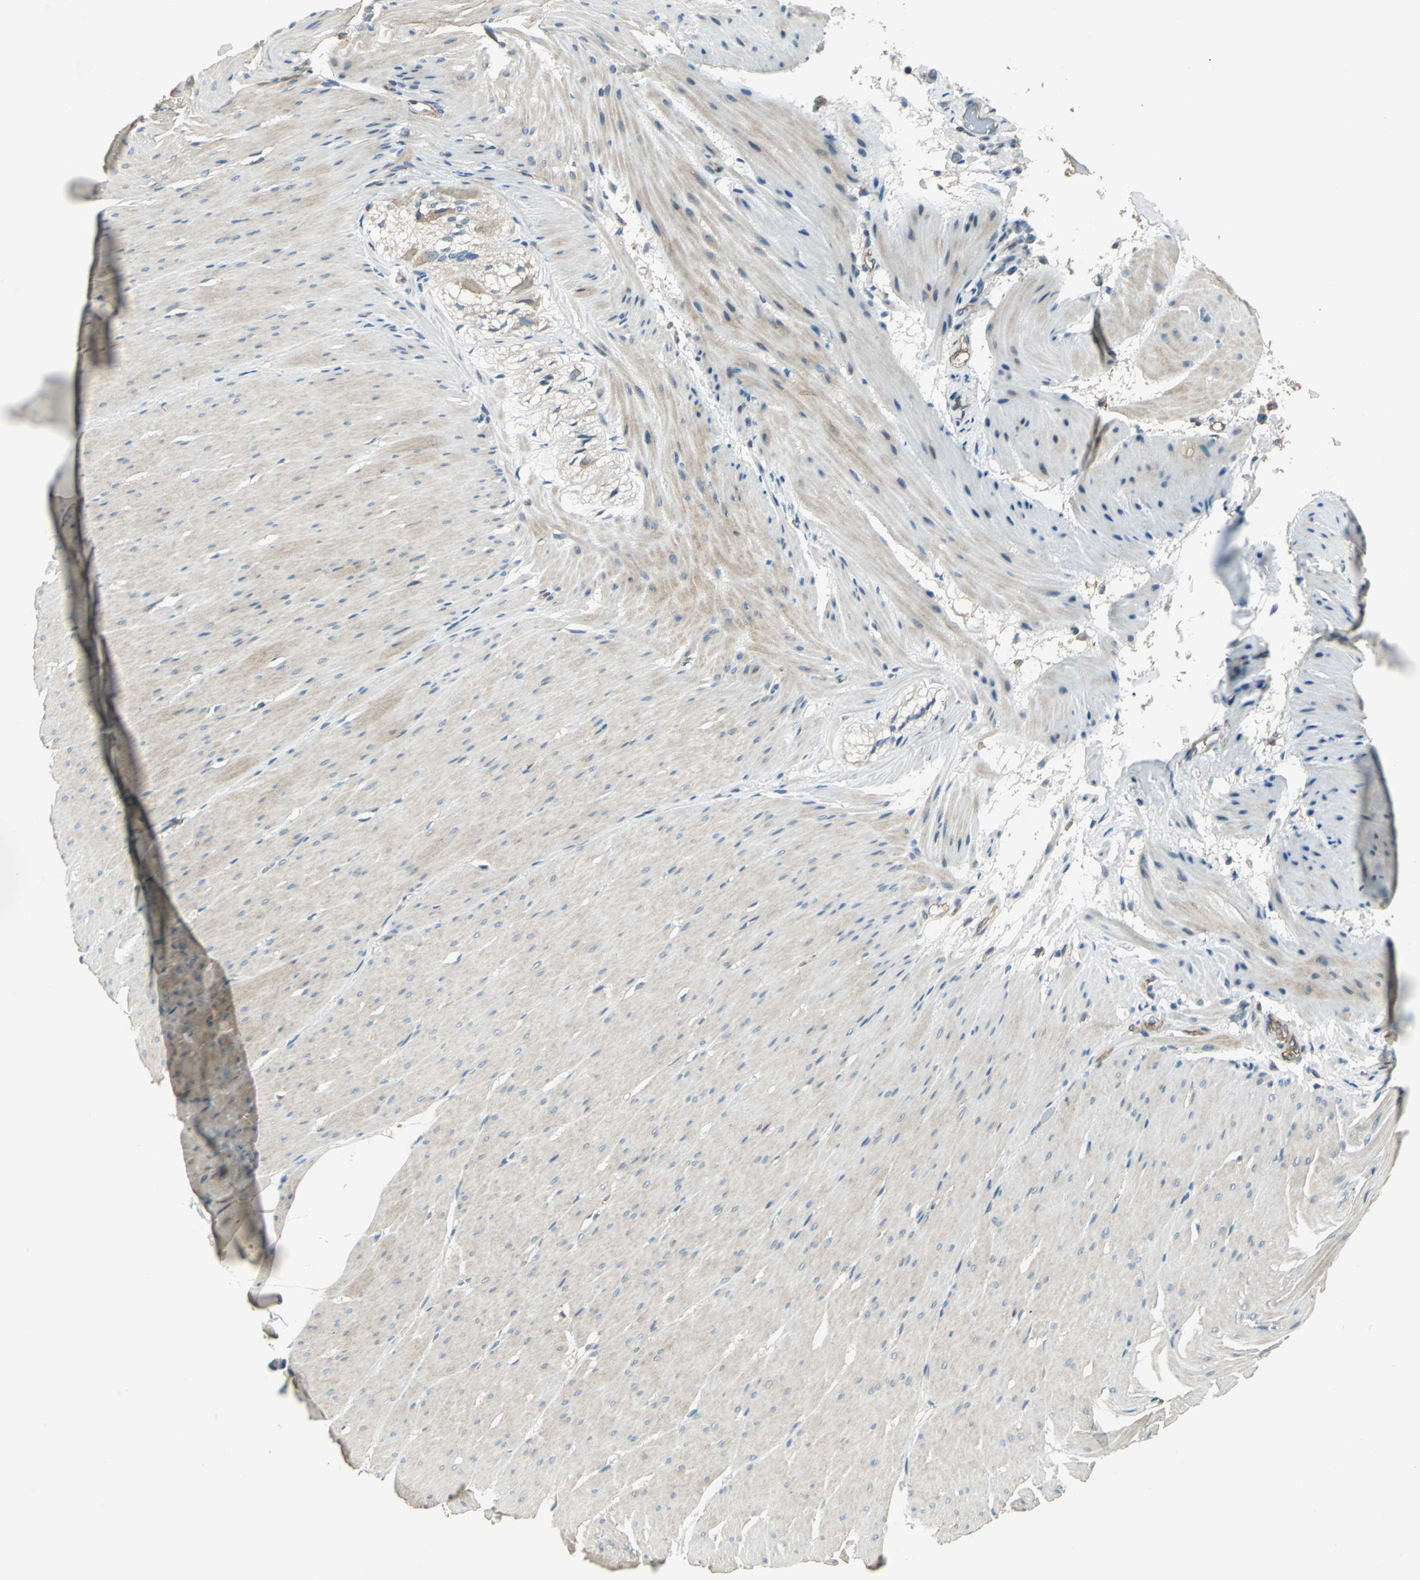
{"staining": {"intensity": "weak", "quantity": "25%-75%", "location": "cytoplasmic/membranous"}, "tissue": "smooth muscle", "cell_type": "Smooth muscle cells", "image_type": "normal", "snomed": [{"axis": "morphology", "description": "Normal tissue, NOS"}, {"axis": "topography", "description": "Smooth muscle"}, {"axis": "topography", "description": "Colon"}], "caption": "Smooth muscle cells exhibit weak cytoplasmic/membranous positivity in approximately 25%-75% of cells in normal smooth muscle. (Stains: DAB (3,3'-diaminobenzidine) in brown, nuclei in blue, Microscopy: brightfield microscopy at high magnification).", "gene": "RAPGEF1", "patient": {"sex": "male", "age": 67}}